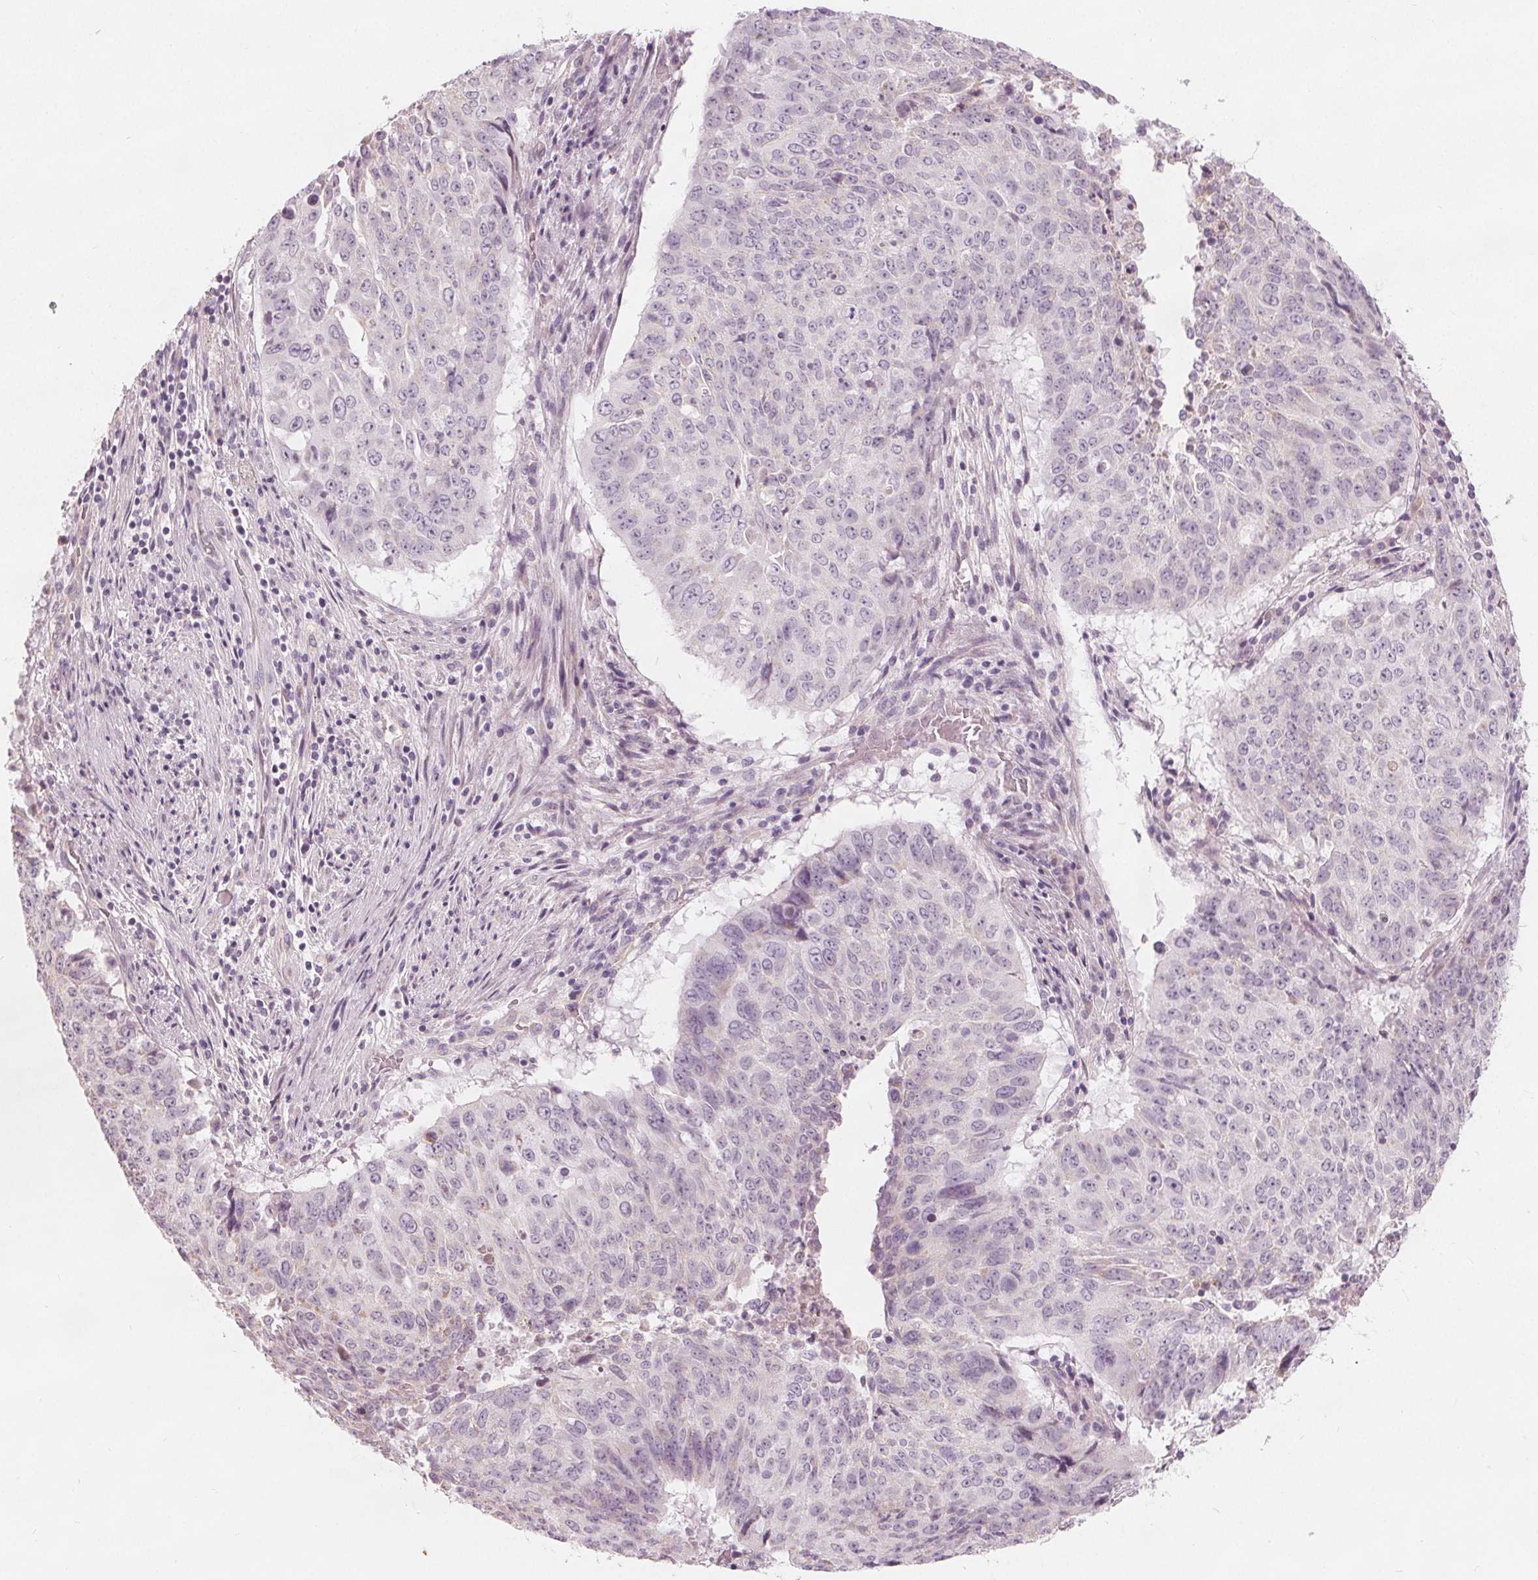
{"staining": {"intensity": "negative", "quantity": "none", "location": "none"}, "tissue": "lung cancer", "cell_type": "Tumor cells", "image_type": "cancer", "snomed": [{"axis": "morphology", "description": "Normal tissue, NOS"}, {"axis": "morphology", "description": "Squamous cell carcinoma, NOS"}, {"axis": "topography", "description": "Bronchus"}, {"axis": "topography", "description": "Lung"}], "caption": "This is a micrograph of immunohistochemistry staining of lung cancer, which shows no expression in tumor cells.", "gene": "BRSK1", "patient": {"sex": "male", "age": 64}}